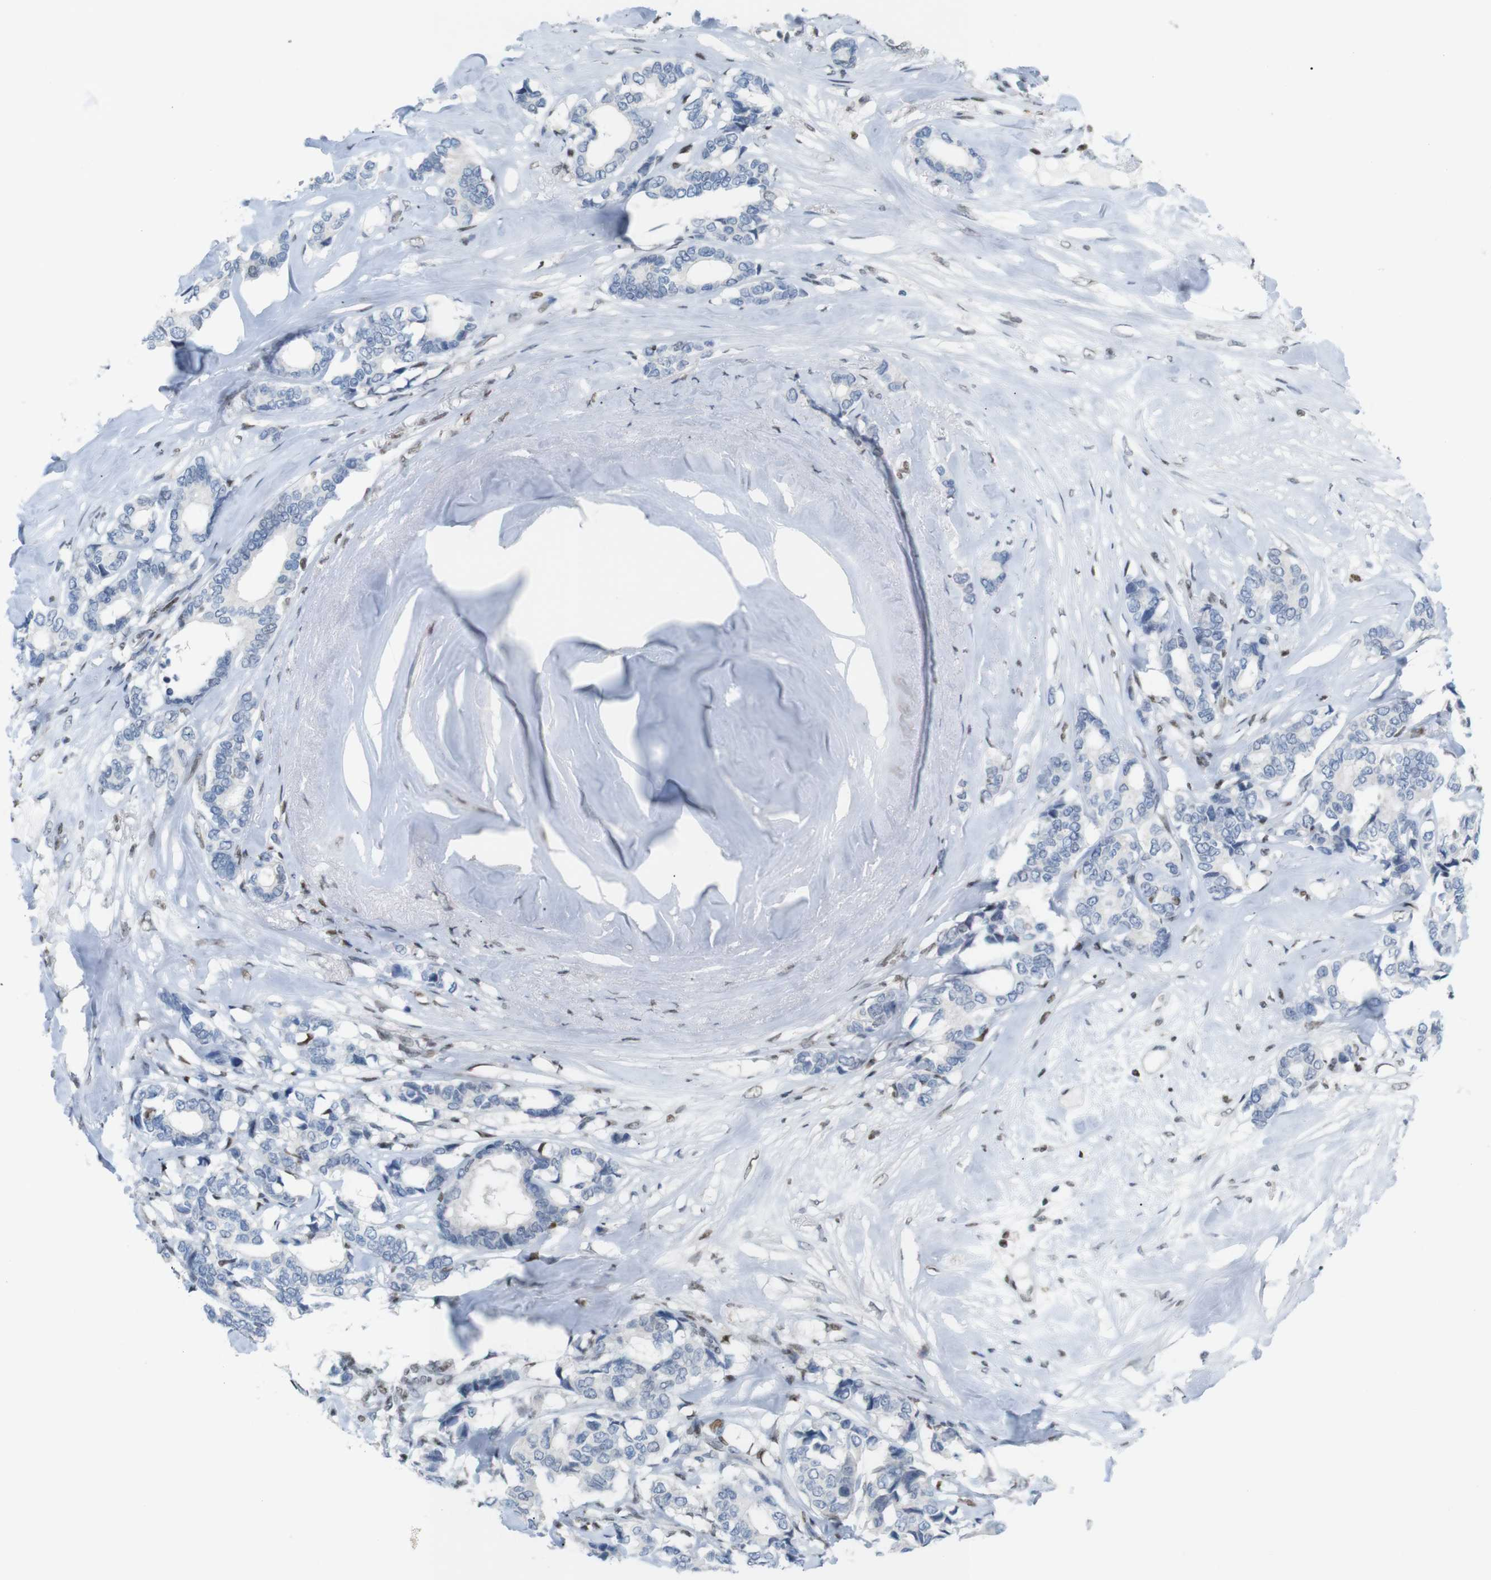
{"staining": {"intensity": "weak", "quantity": "<25%", "location": "nuclear"}, "tissue": "breast cancer", "cell_type": "Tumor cells", "image_type": "cancer", "snomed": [{"axis": "morphology", "description": "Duct carcinoma"}, {"axis": "topography", "description": "Breast"}], "caption": "Tumor cells show no significant protein staining in breast intraductal carcinoma.", "gene": "RIOX2", "patient": {"sex": "female", "age": 87}}